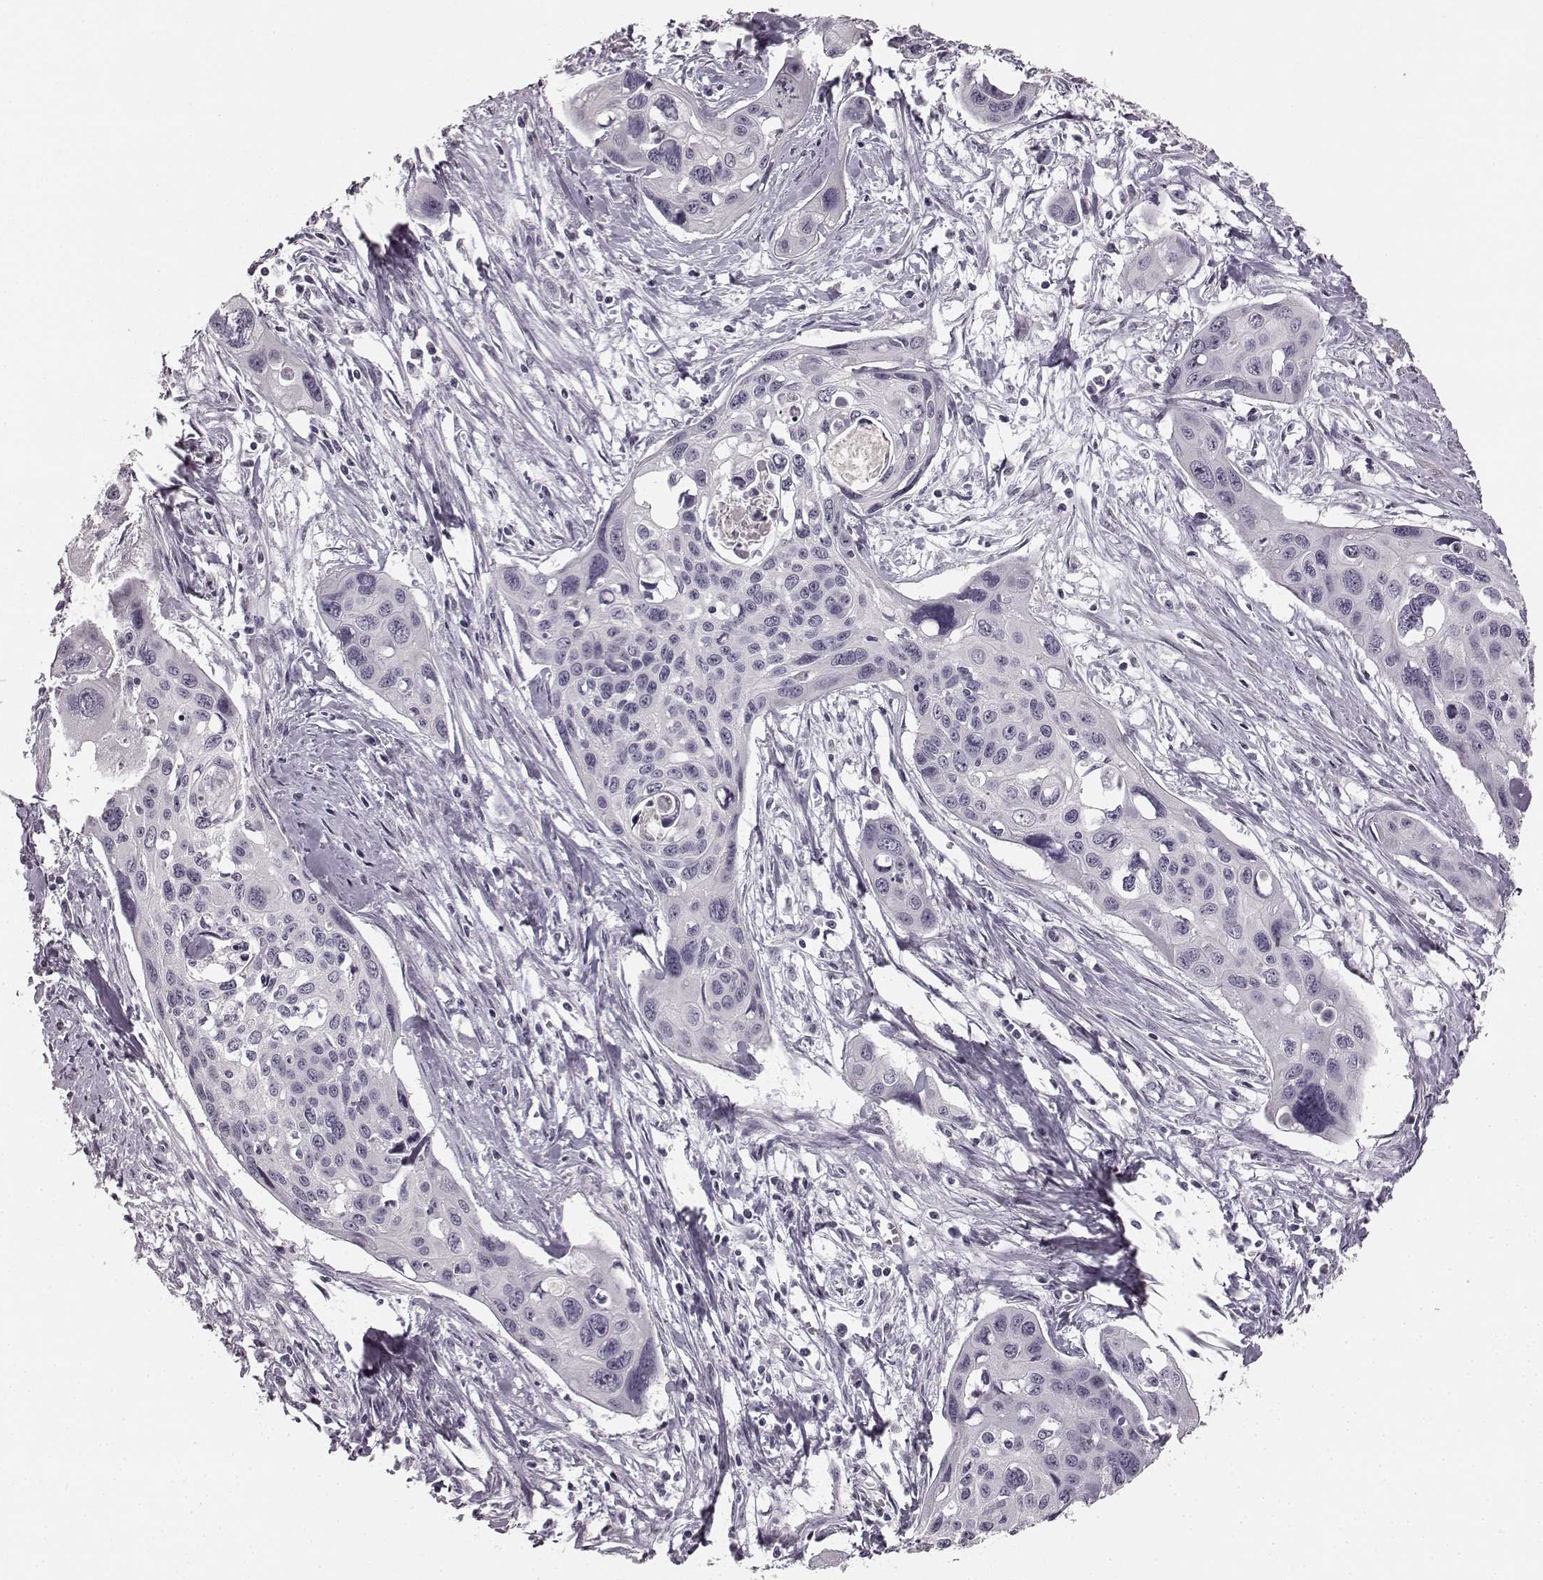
{"staining": {"intensity": "negative", "quantity": "none", "location": "none"}, "tissue": "cervical cancer", "cell_type": "Tumor cells", "image_type": "cancer", "snomed": [{"axis": "morphology", "description": "Squamous cell carcinoma, NOS"}, {"axis": "topography", "description": "Cervix"}], "caption": "There is no significant staining in tumor cells of cervical squamous cell carcinoma.", "gene": "RIT2", "patient": {"sex": "female", "age": 31}}